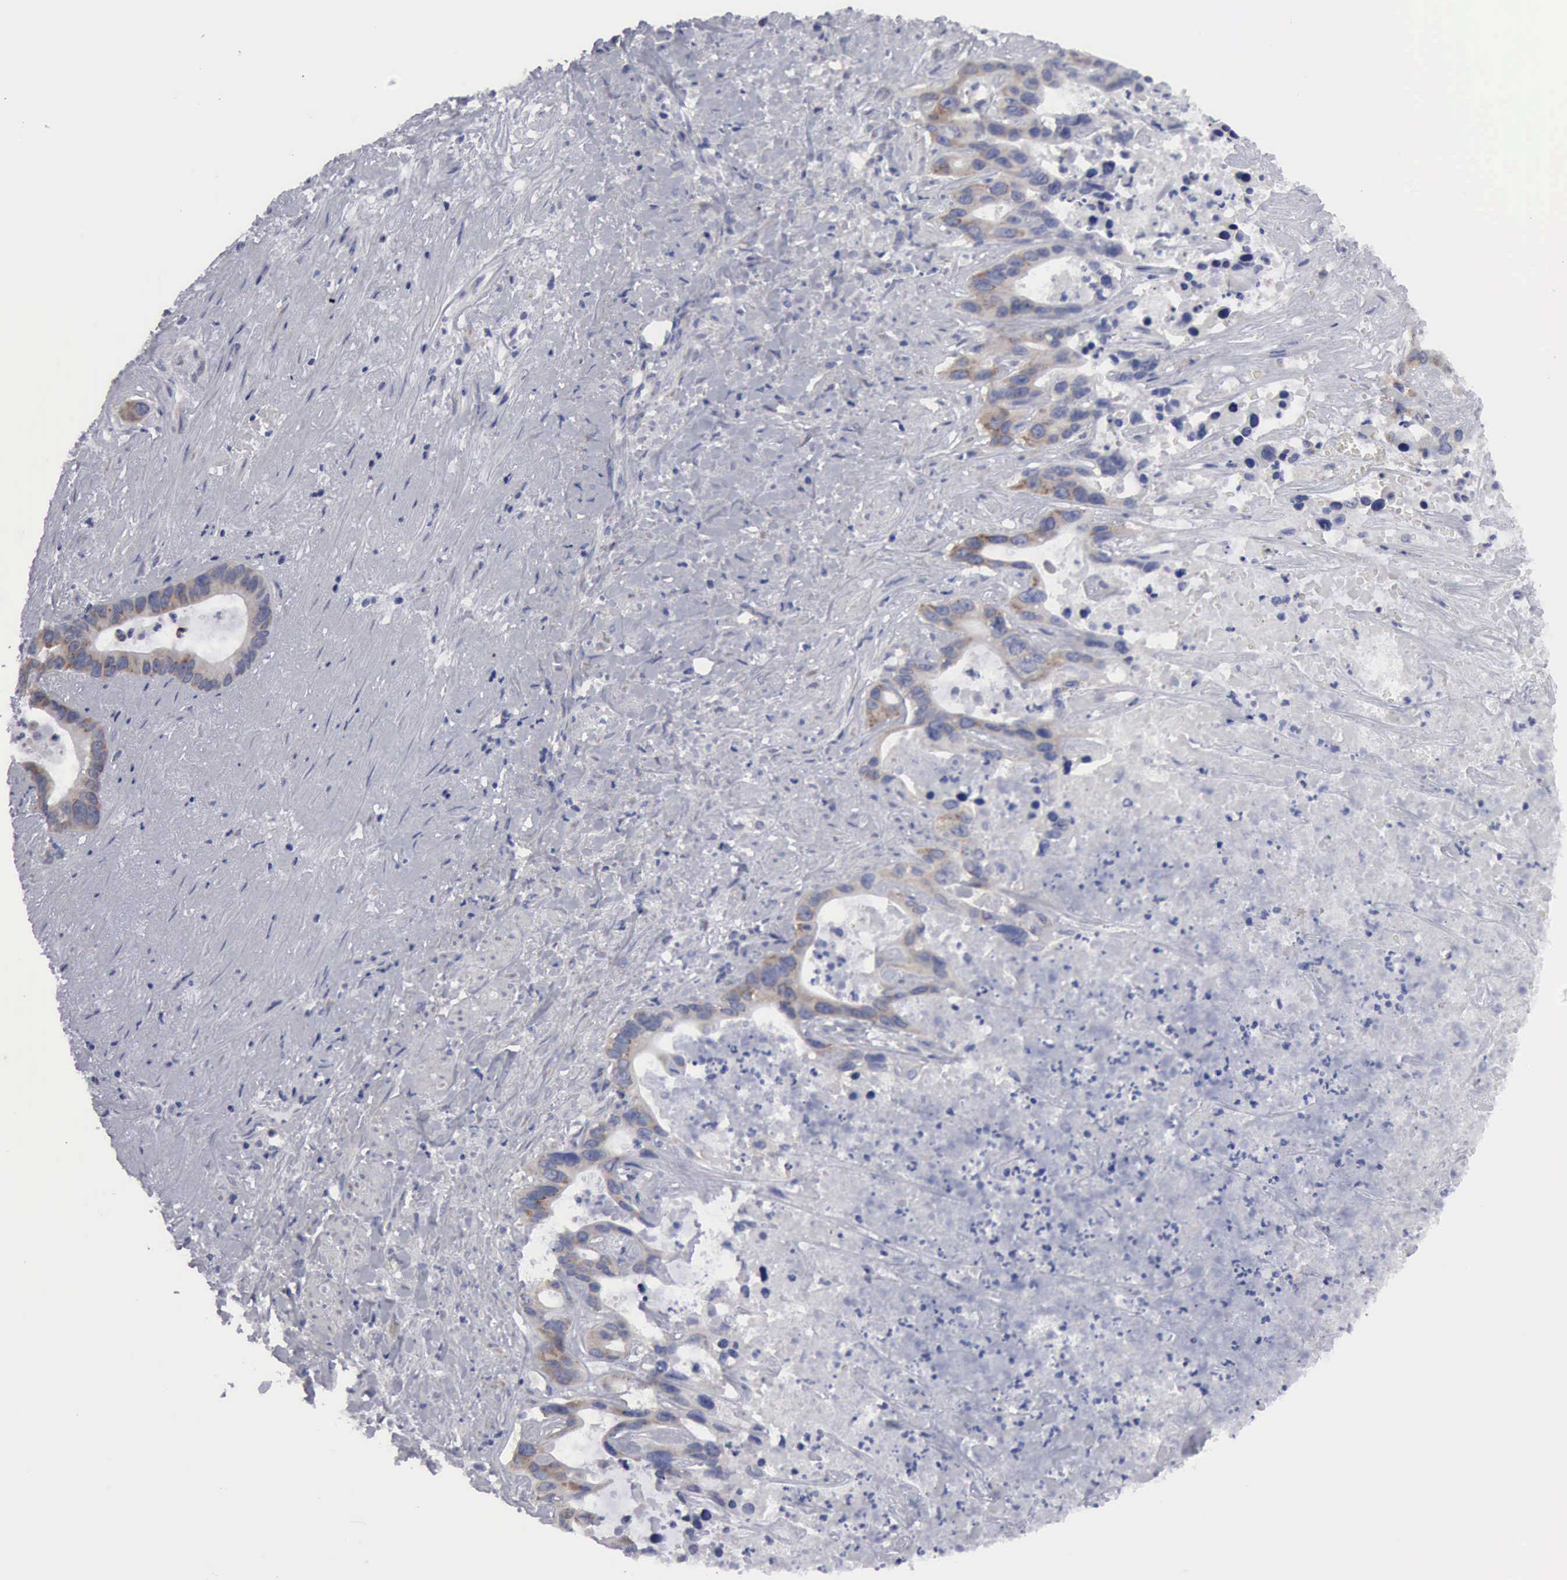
{"staining": {"intensity": "weak", "quantity": "25%-75%", "location": "cytoplasmic/membranous"}, "tissue": "liver cancer", "cell_type": "Tumor cells", "image_type": "cancer", "snomed": [{"axis": "morphology", "description": "Cholangiocarcinoma"}, {"axis": "topography", "description": "Liver"}], "caption": "A low amount of weak cytoplasmic/membranous staining is identified in approximately 25%-75% of tumor cells in liver cancer (cholangiocarcinoma) tissue.", "gene": "TXLNG", "patient": {"sex": "female", "age": 65}}